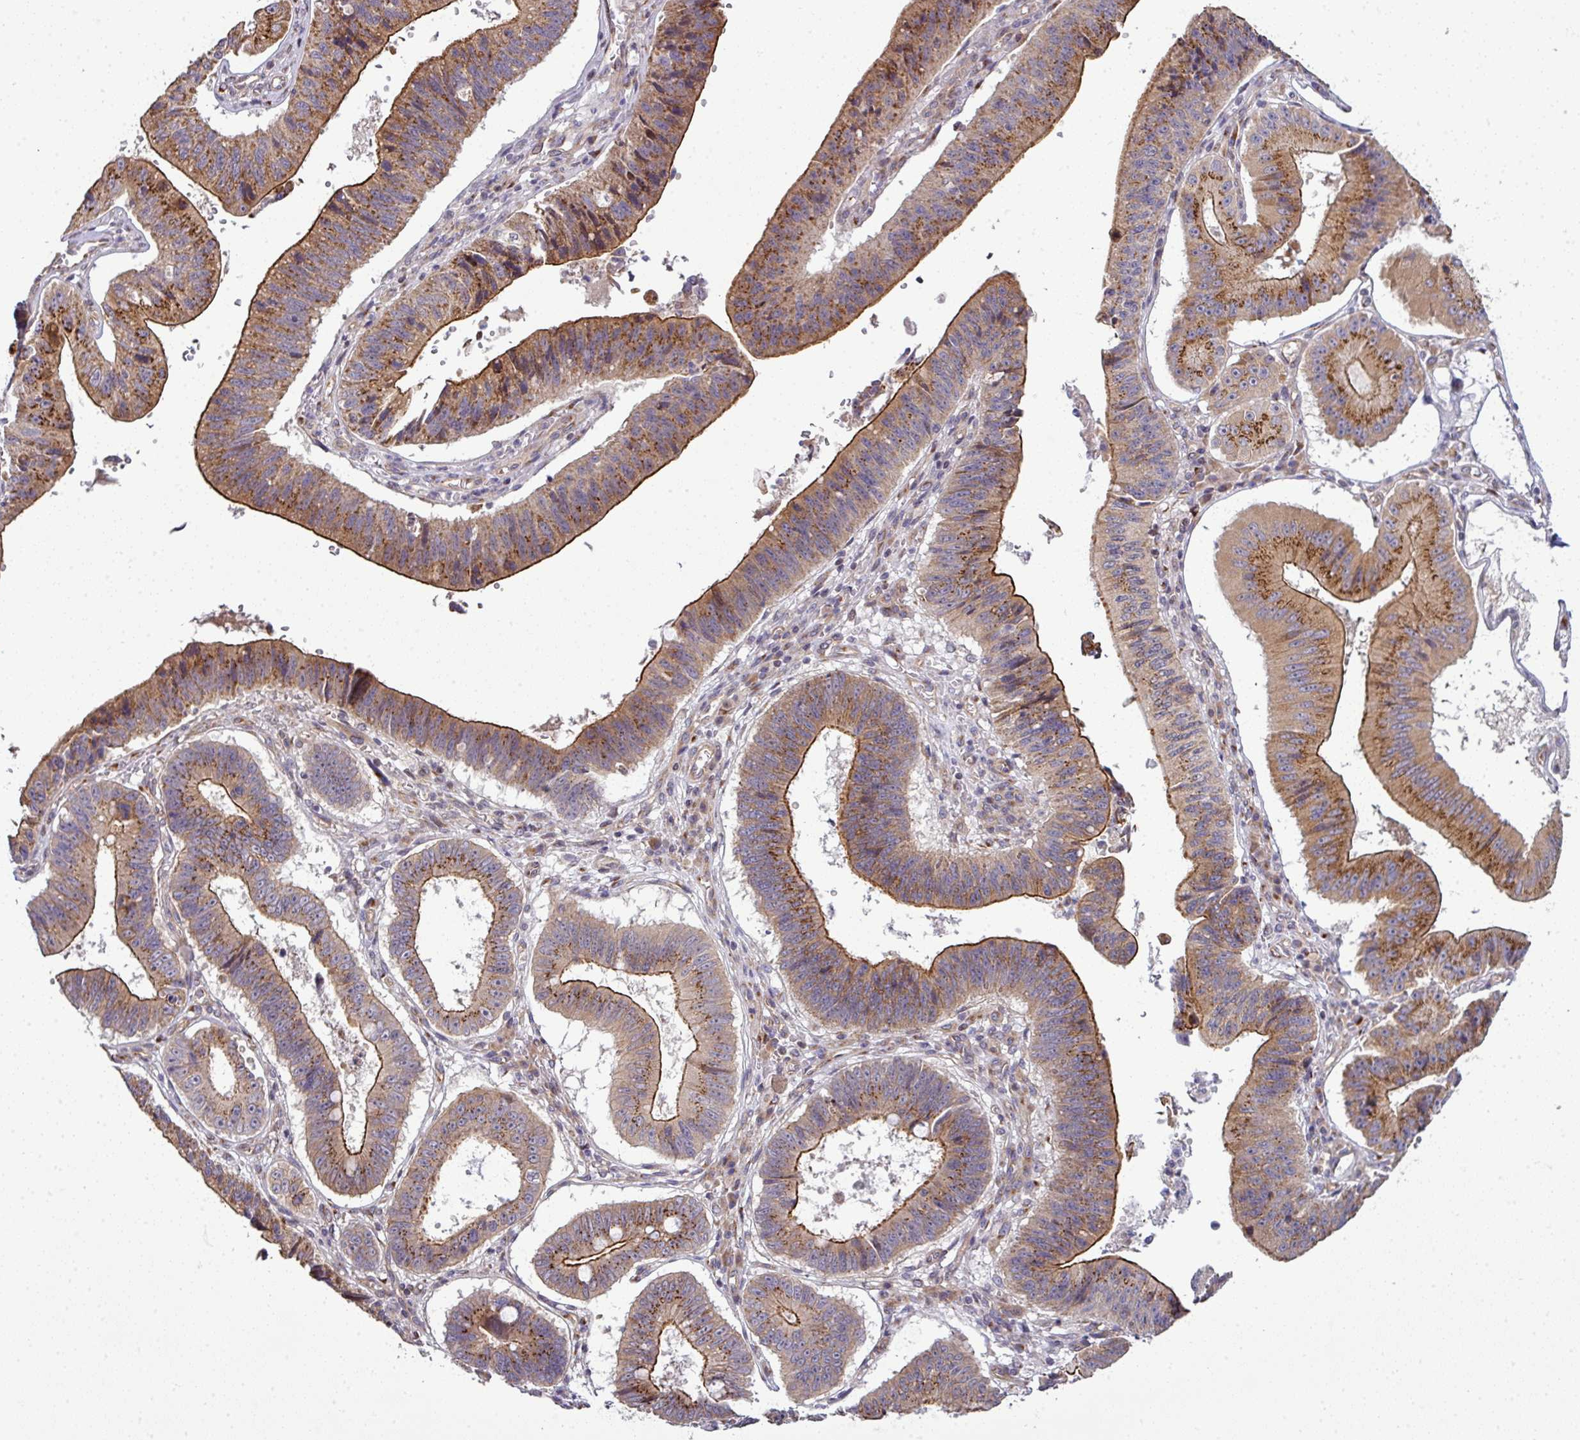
{"staining": {"intensity": "strong", "quantity": ">75%", "location": "cytoplasmic/membranous"}, "tissue": "stomach cancer", "cell_type": "Tumor cells", "image_type": "cancer", "snomed": [{"axis": "morphology", "description": "Adenocarcinoma, NOS"}, {"axis": "topography", "description": "Stomach"}], "caption": "This micrograph exhibits stomach cancer stained with IHC to label a protein in brown. The cytoplasmic/membranous of tumor cells show strong positivity for the protein. Nuclei are counter-stained blue.", "gene": "TIMMDC1", "patient": {"sex": "male", "age": 59}}